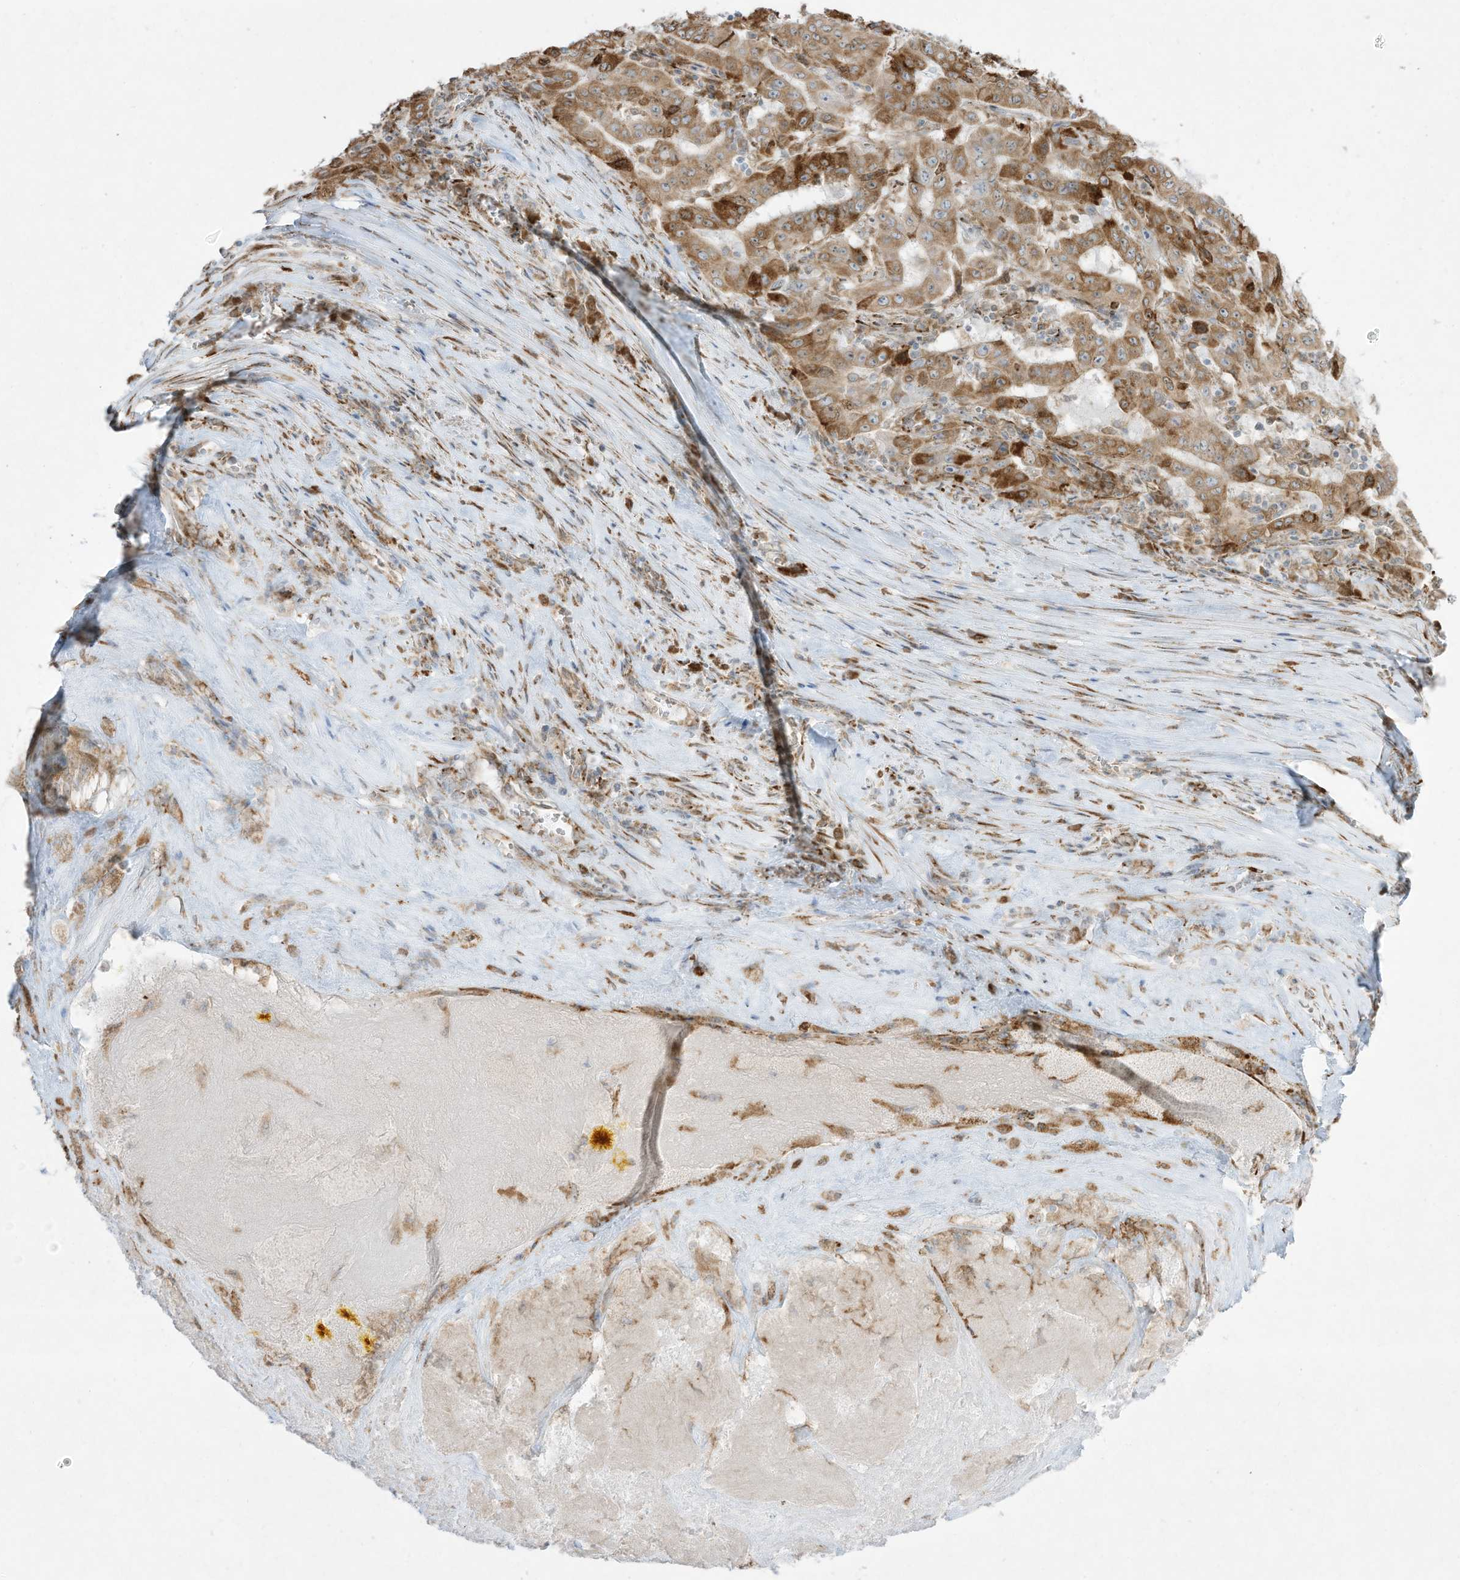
{"staining": {"intensity": "moderate", "quantity": ">75%", "location": "cytoplasmic/membranous"}, "tissue": "pancreatic cancer", "cell_type": "Tumor cells", "image_type": "cancer", "snomed": [{"axis": "morphology", "description": "Adenocarcinoma, NOS"}, {"axis": "topography", "description": "Pancreas"}], "caption": "Immunohistochemical staining of human pancreatic adenocarcinoma exhibits medium levels of moderate cytoplasmic/membranous protein staining in approximately >75% of tumor cells.", "gene": "PTK6", "patient": {"sex": "male", "age": 63}}